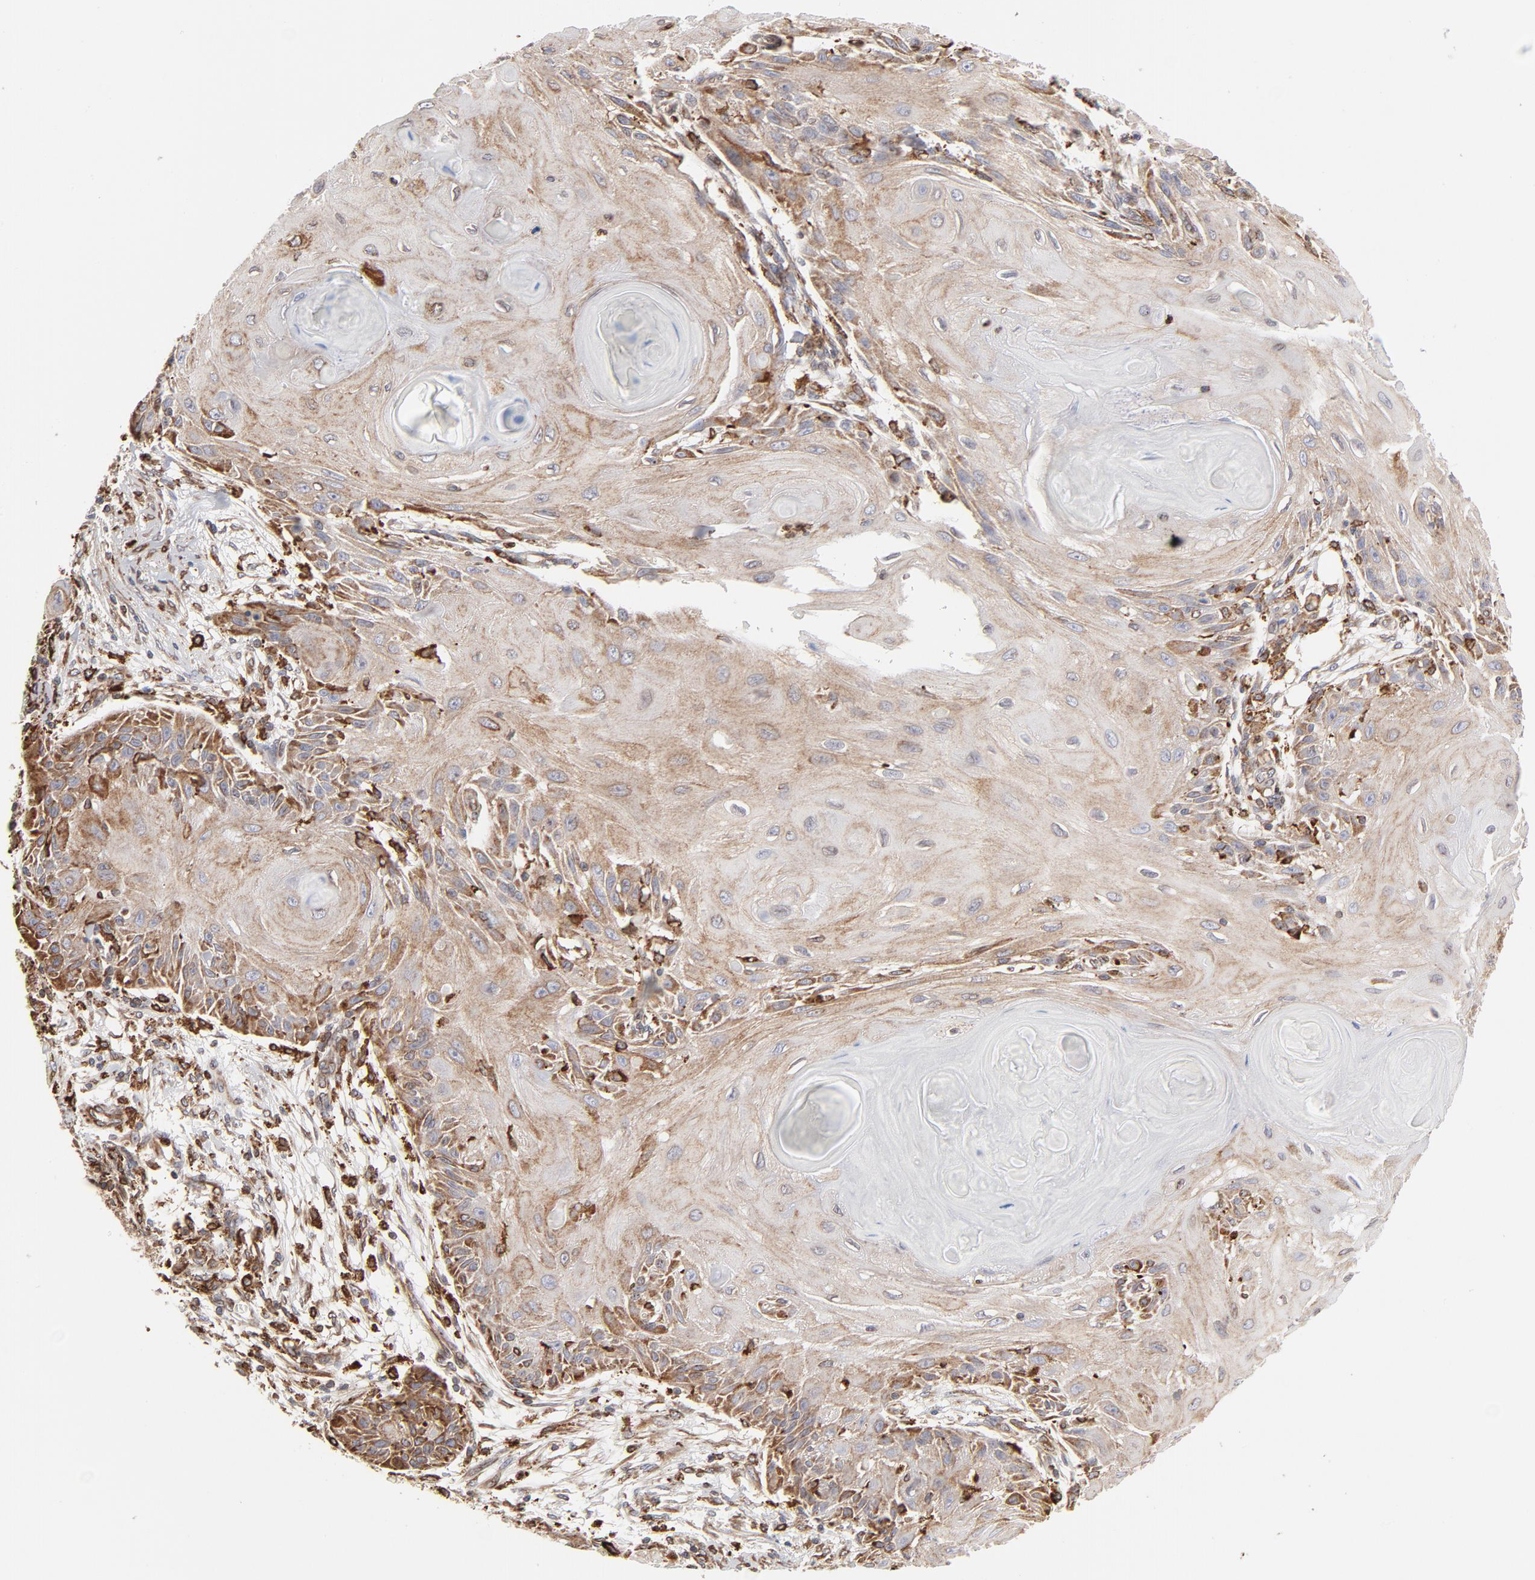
{"staining": {"intensity": "moderate", "quantity": ">75%", "location": "cytoplasmic/membranous"}, "tissue": "skin cancer", "cell_type": "Tumor cells", "image_type": "cancer", "snomed": [{"axis": "morphology", "description": "Squamous cell carcinoma, NOS"}, {"axis": "topography", "description": "Skin"}], "caption": "Skin squamous cell carcinoma stained with a brown dye reveals moderate cytoplasmic/membranous positive positivity in approximately >75% of tumor cells.", "gene": "CANX", "patient": {"sex": "female", "age": 88}}